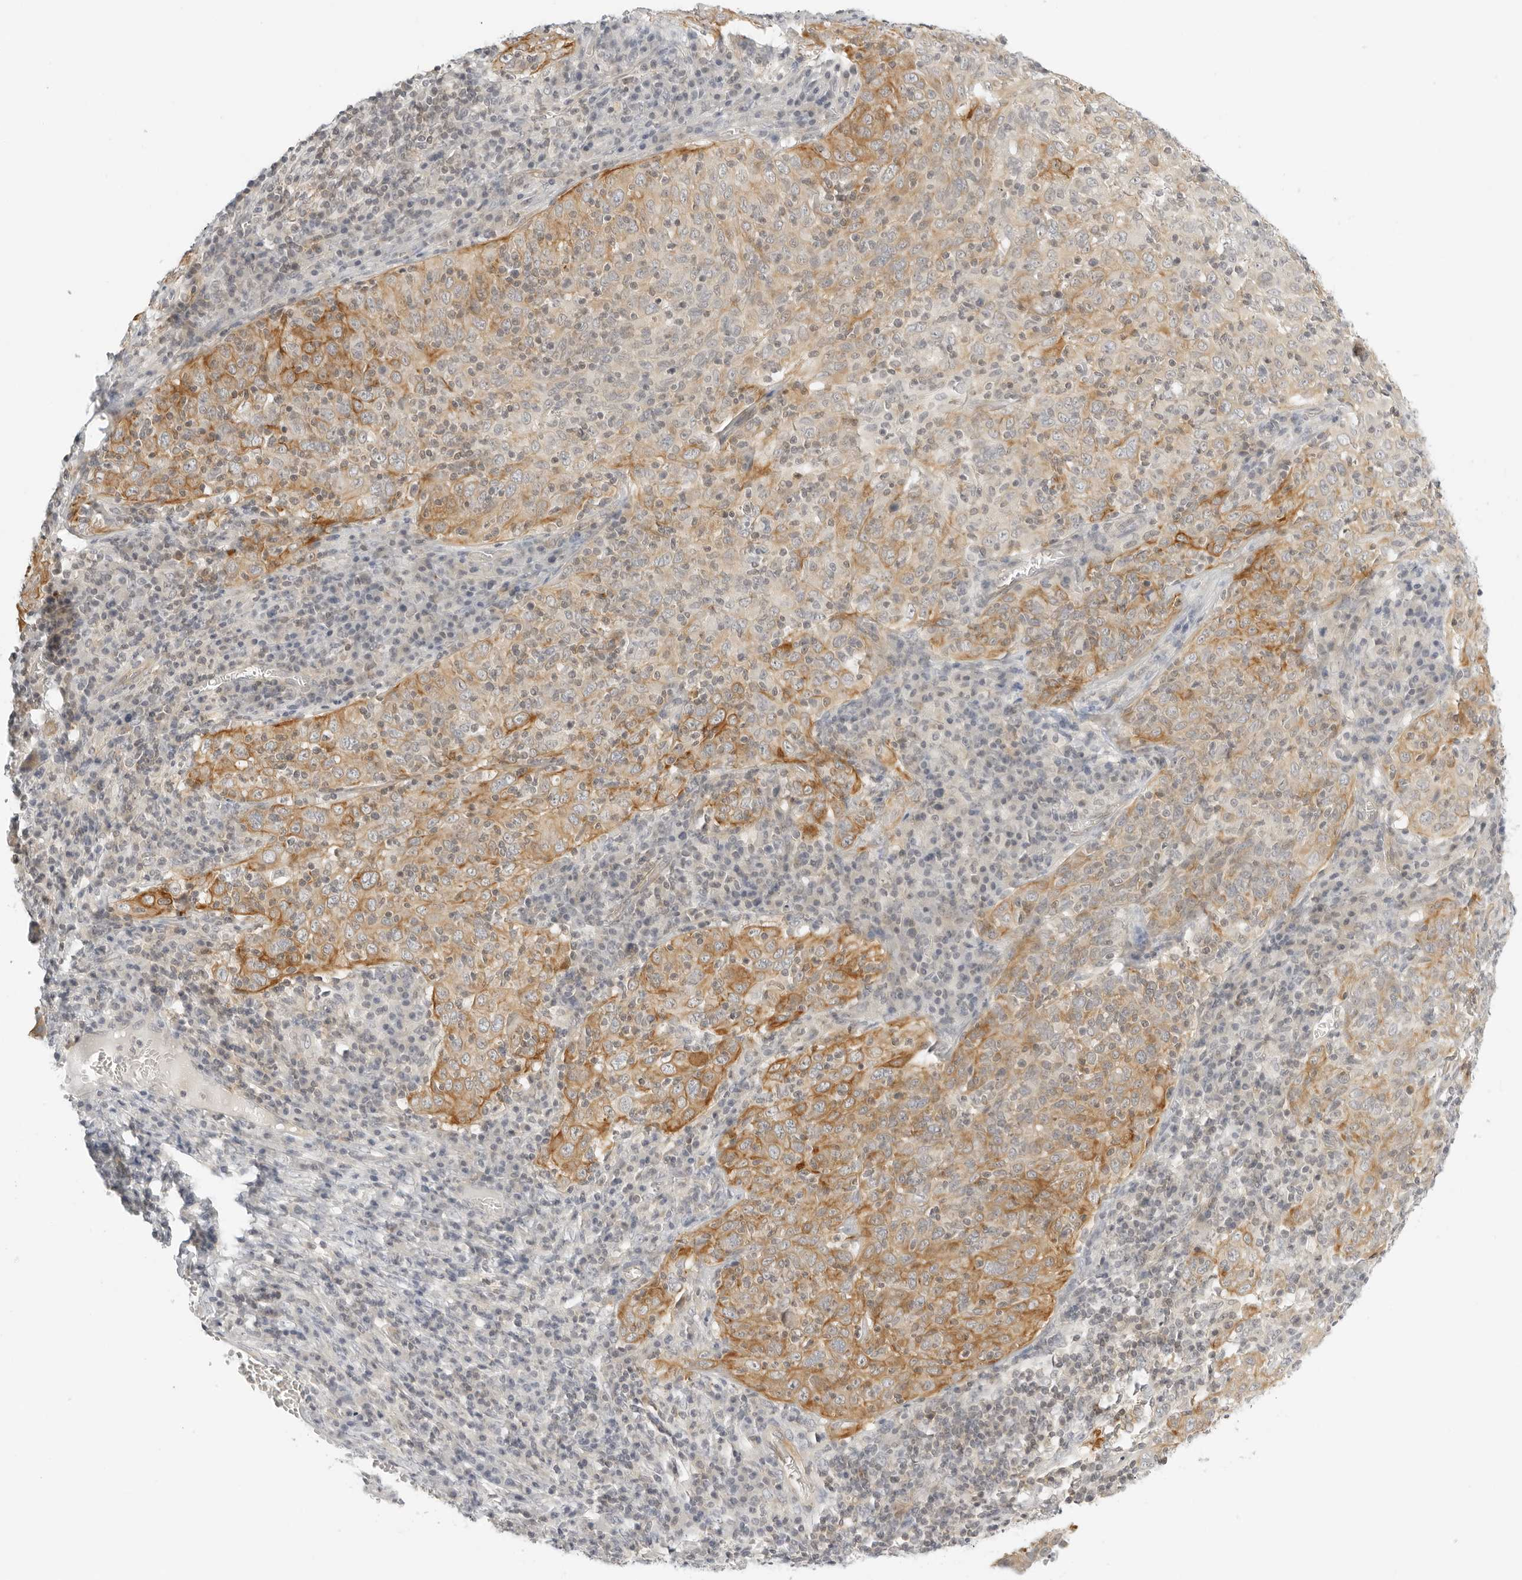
{"staining": {"intensity": "moderate", "quantity": "25%-75%", "location": "cytoplasmic/membranous"}, "tissue": "cervical cancer", "cell_type": "Tumor cells", "image_type": "cancer", "snomed": [{"axis": "morphology", "description": "Squamous cell carcinoma, NOS"}, {"axis": "topography", "description": "Cervix"}], "caption": "Human cervical cancer (squamous cell carcinoma) stained with a protein marker reveals moderate staining in tumor cells.", "gene": "OSCP1", "patient": {"sex": "female", "age": 46}}